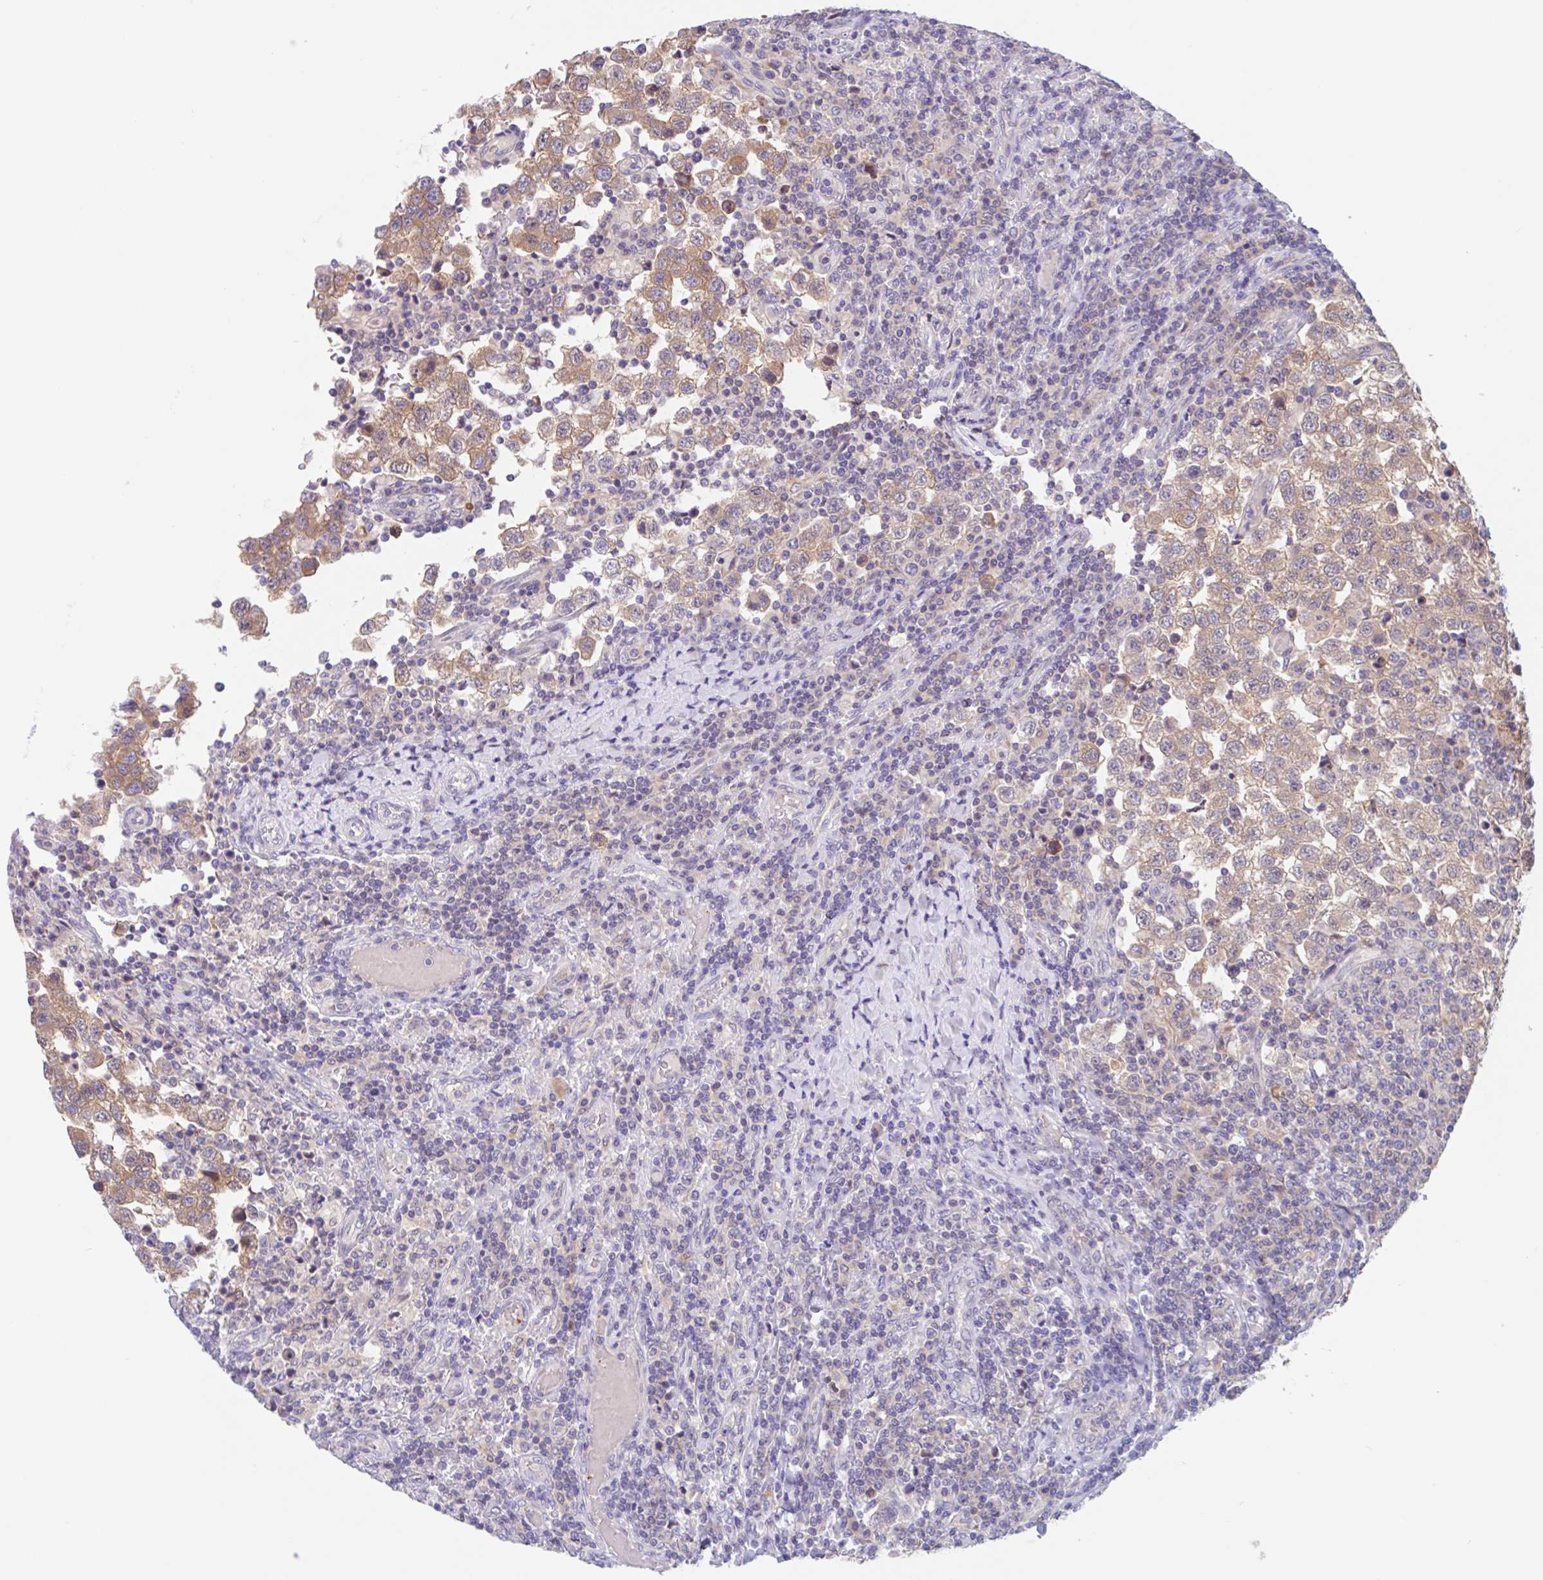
{"staining": {"intensity": "moderate", "quantity": ">75%", "location": "cytoplasmic/membranous"}, "tissue": "testis cancer", "cell_type": "Tumor cells", "image_type": "cancer", "snomed": [{"axis": "morphology", "description": "Seminoma, NOS"}, {"axis": "topography", "description": "Testis"}], "caption": "An IHC micrograph of neoplastic tissue is shown. Protein staining in brown highlights moderate cytoplasmic/membranous positivity in testis seminoma within tumor cells. (DAB (3,3'-diaminobenzidine) IHC, brown staining for protein, blue staining for nuclei).", "gene": "TMEM86A", "patient": {"sex": "male", "age": 34}}